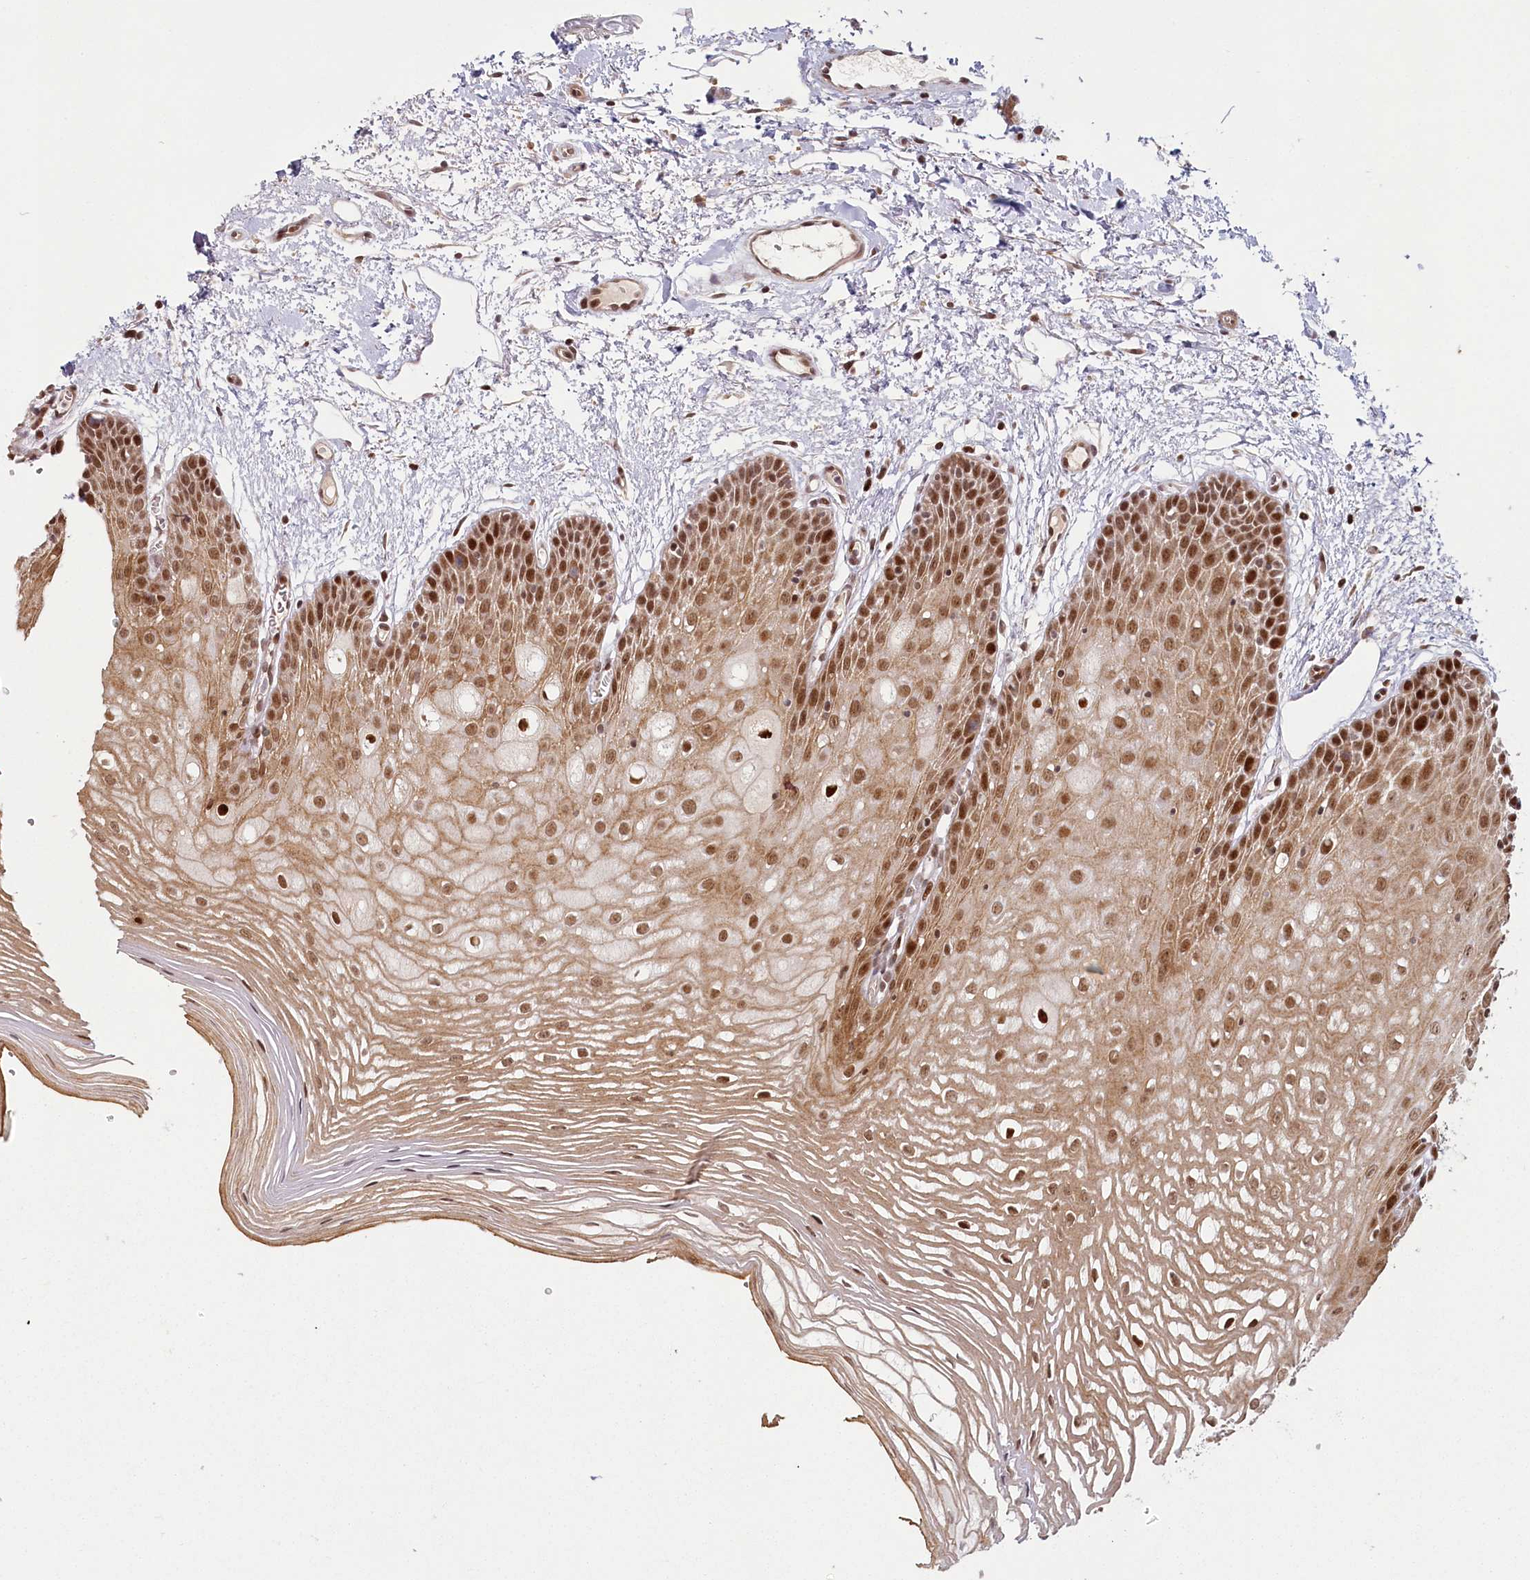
{"staining": {"intensity": "moderate", "quantity": ">75%", "location": "cytoplasmic/membranous,nuclear"}, "tissue": "oral mucosa", "cell_type": "Squamous epithelial cells", "image_type": "normal", "snomed": [{"axis": "morphology", "description": "Normal tissue, NOS"}, {"axis": "topography", "description": "Oral tissue"}, {"axis": "topography", "description": "Tounge, NOS"}], "caption": "A high-resolution micrograph shows immunohistochemistry (IHC) staining of benign oral mucosa, which demonstrates moderate cytoplasmic/membranous,nuclear staining in about >75% of squamous epithelial cells. The staining was performed using DAB, with brown indicating positive protein expression. Nuclei are stained blue with hematoxylin.", "gene": "FAM204A", "patient": {"sex": "female", "age": 73}}